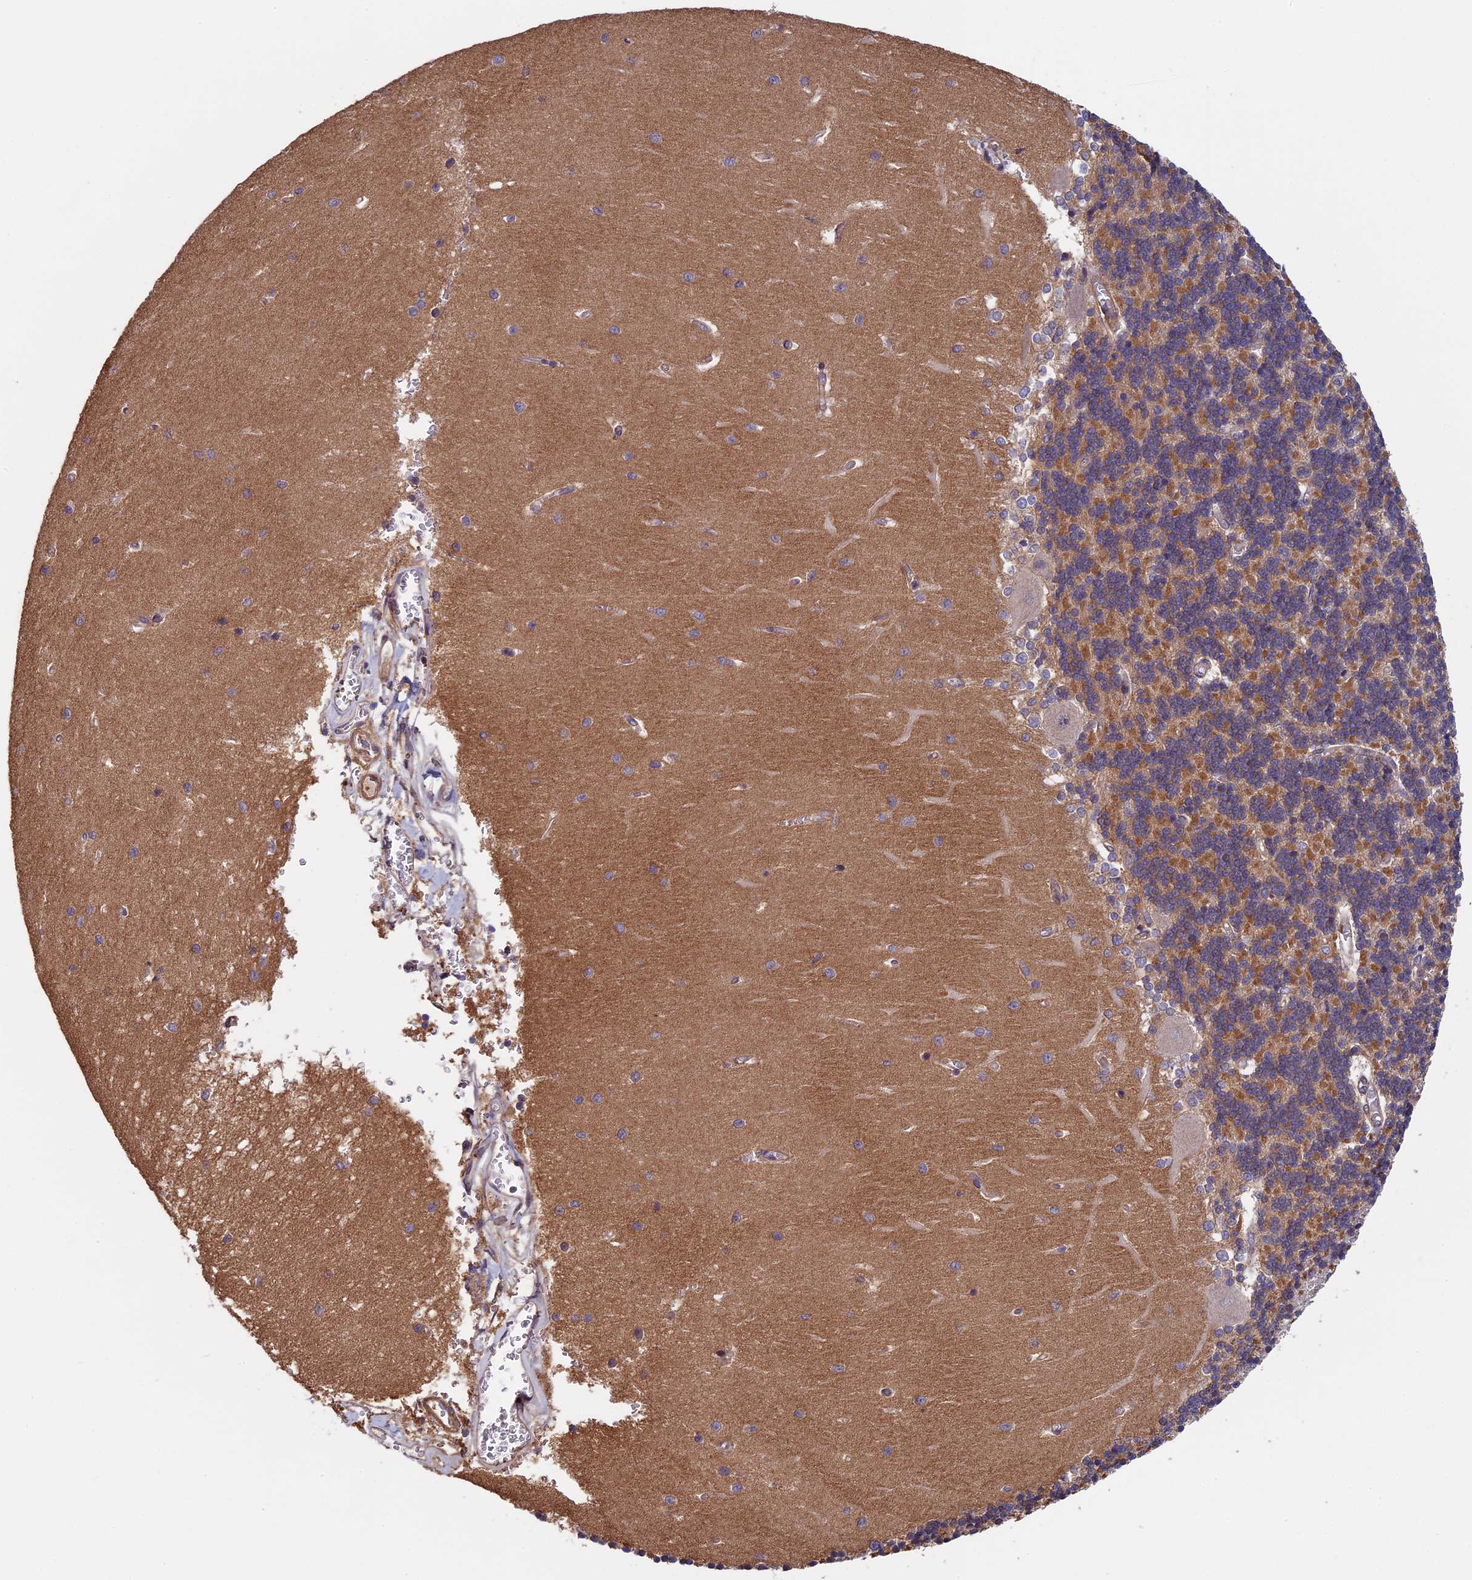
{"staining": {"intensity": "moderate", "quantity": ">75%", "location": "cytoplasmic/membranous"}, "tissue": "cerebellum", "cell_type": "Cells in granular layer", "image_type": "normal", "snomed": [{"axis": "morphology", "description": "Normal tissue, NOS"}, {"axis": "topography", "description": "Cerebellum"}], "caption": "High-power microscopy captured an immunohistochemistry micrograph of benign cerebellum, revealing moderate cytoplasmic/membranous expression in approximately >75% of cells in granular layer. (IHC, brightfield microscopy, high magnification).", "gene": "SLC9A5", "patient": {"sex": "male", "age": 37}}